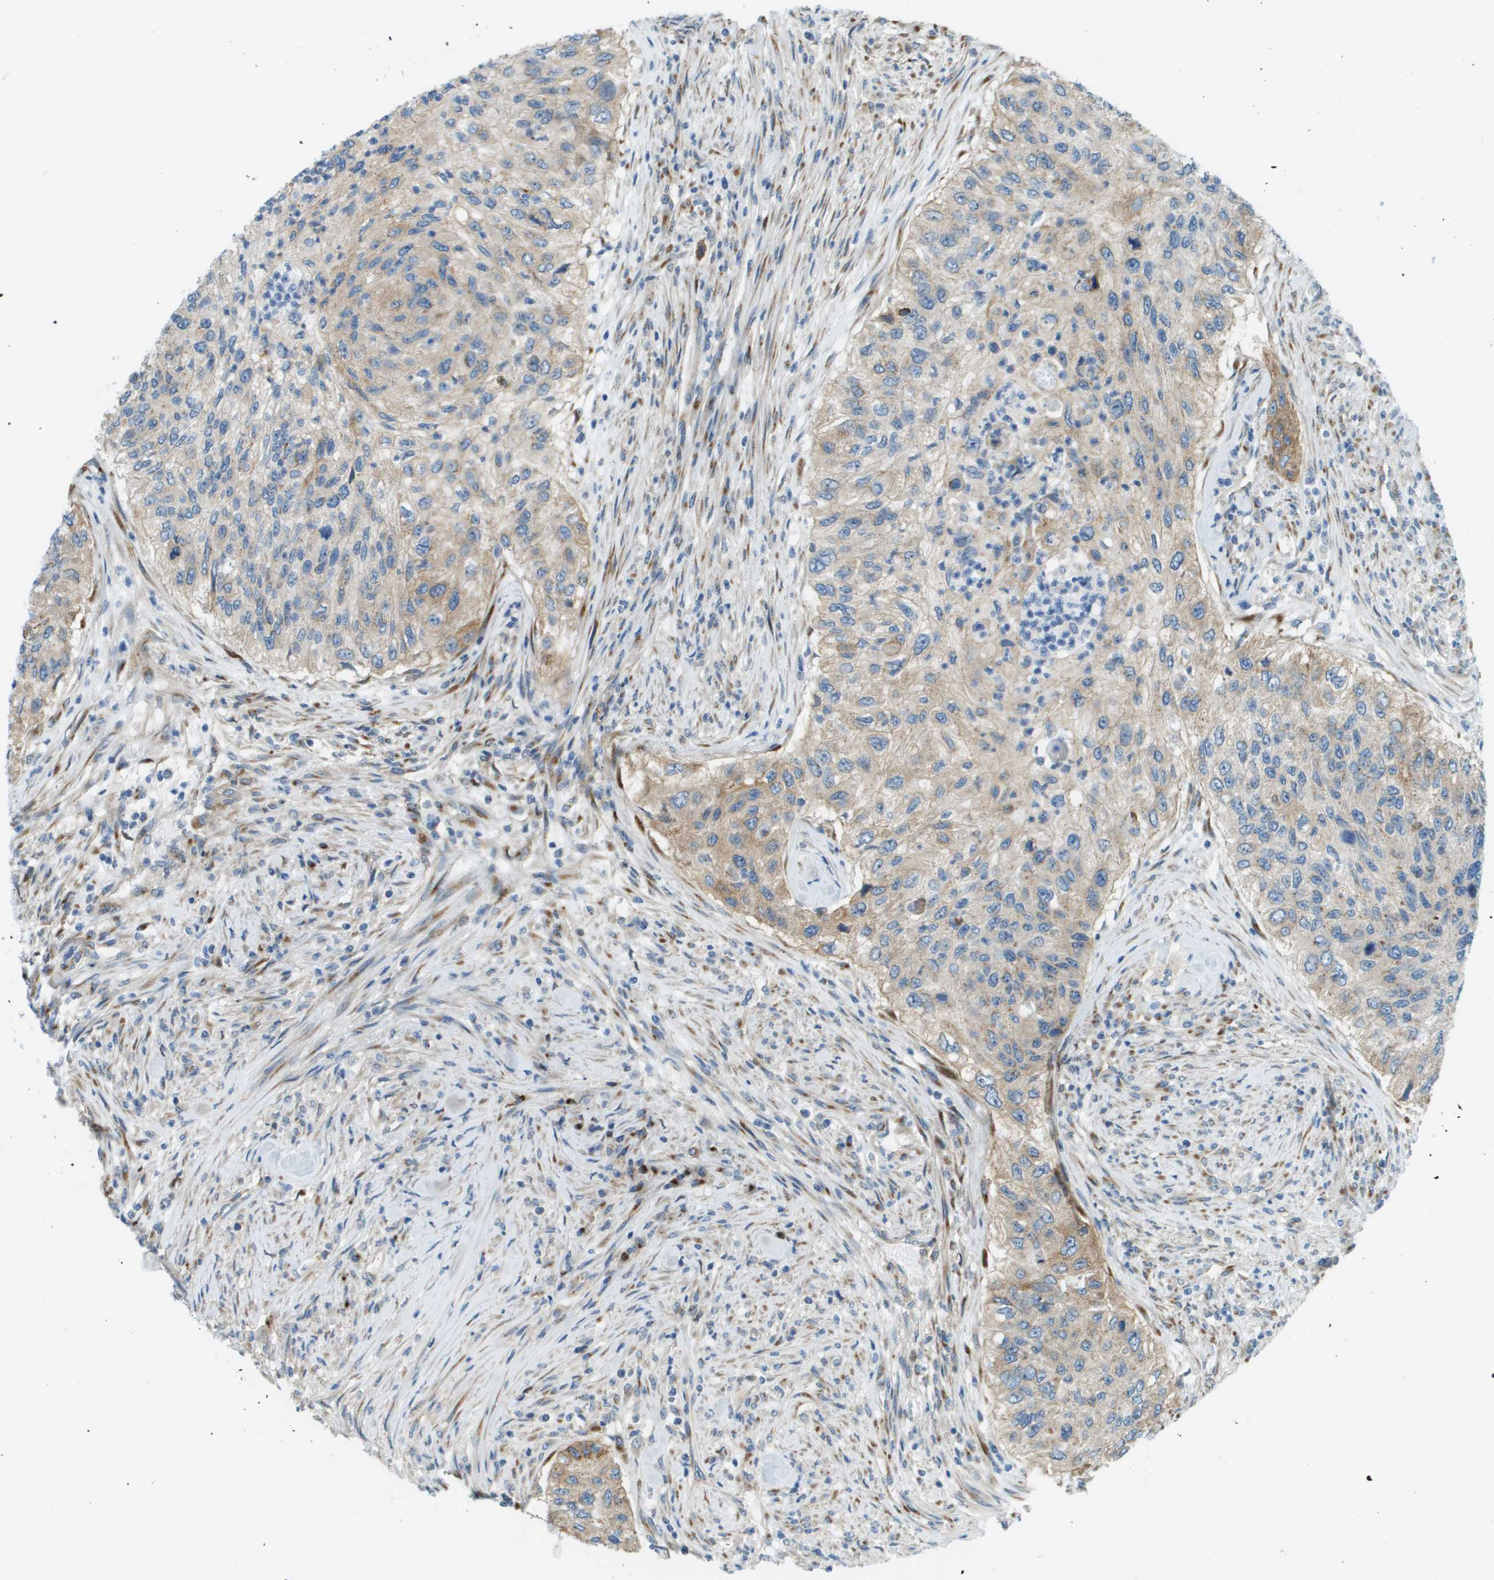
{"staining": {"intensity": "weak", "quantity": ">75%", "location": "cytoplasmic/membranous"}, "tissue": "urothelial cancer", "cell_type": "Tumor cells", "image_type": "cancer", "snomed": [{"axis": "morphology", "description": "Urothelial carcinoma, High grade"}, {"axis": "topography", "description": "Urinary bladder"}], "caption": "IHC photomicrograph of neoplastic tissue: human high-grade urothelial carcinoma stained using immunohistochemistry (IHC) shows low levels of weak protein expression localized specifically in the cytoplasmic/membranous of tumor cells, appearing as a cytoplasmic/membranous brown color.", "gene": "ACBD3", "patient": {"sex": "female", "age": 60}}